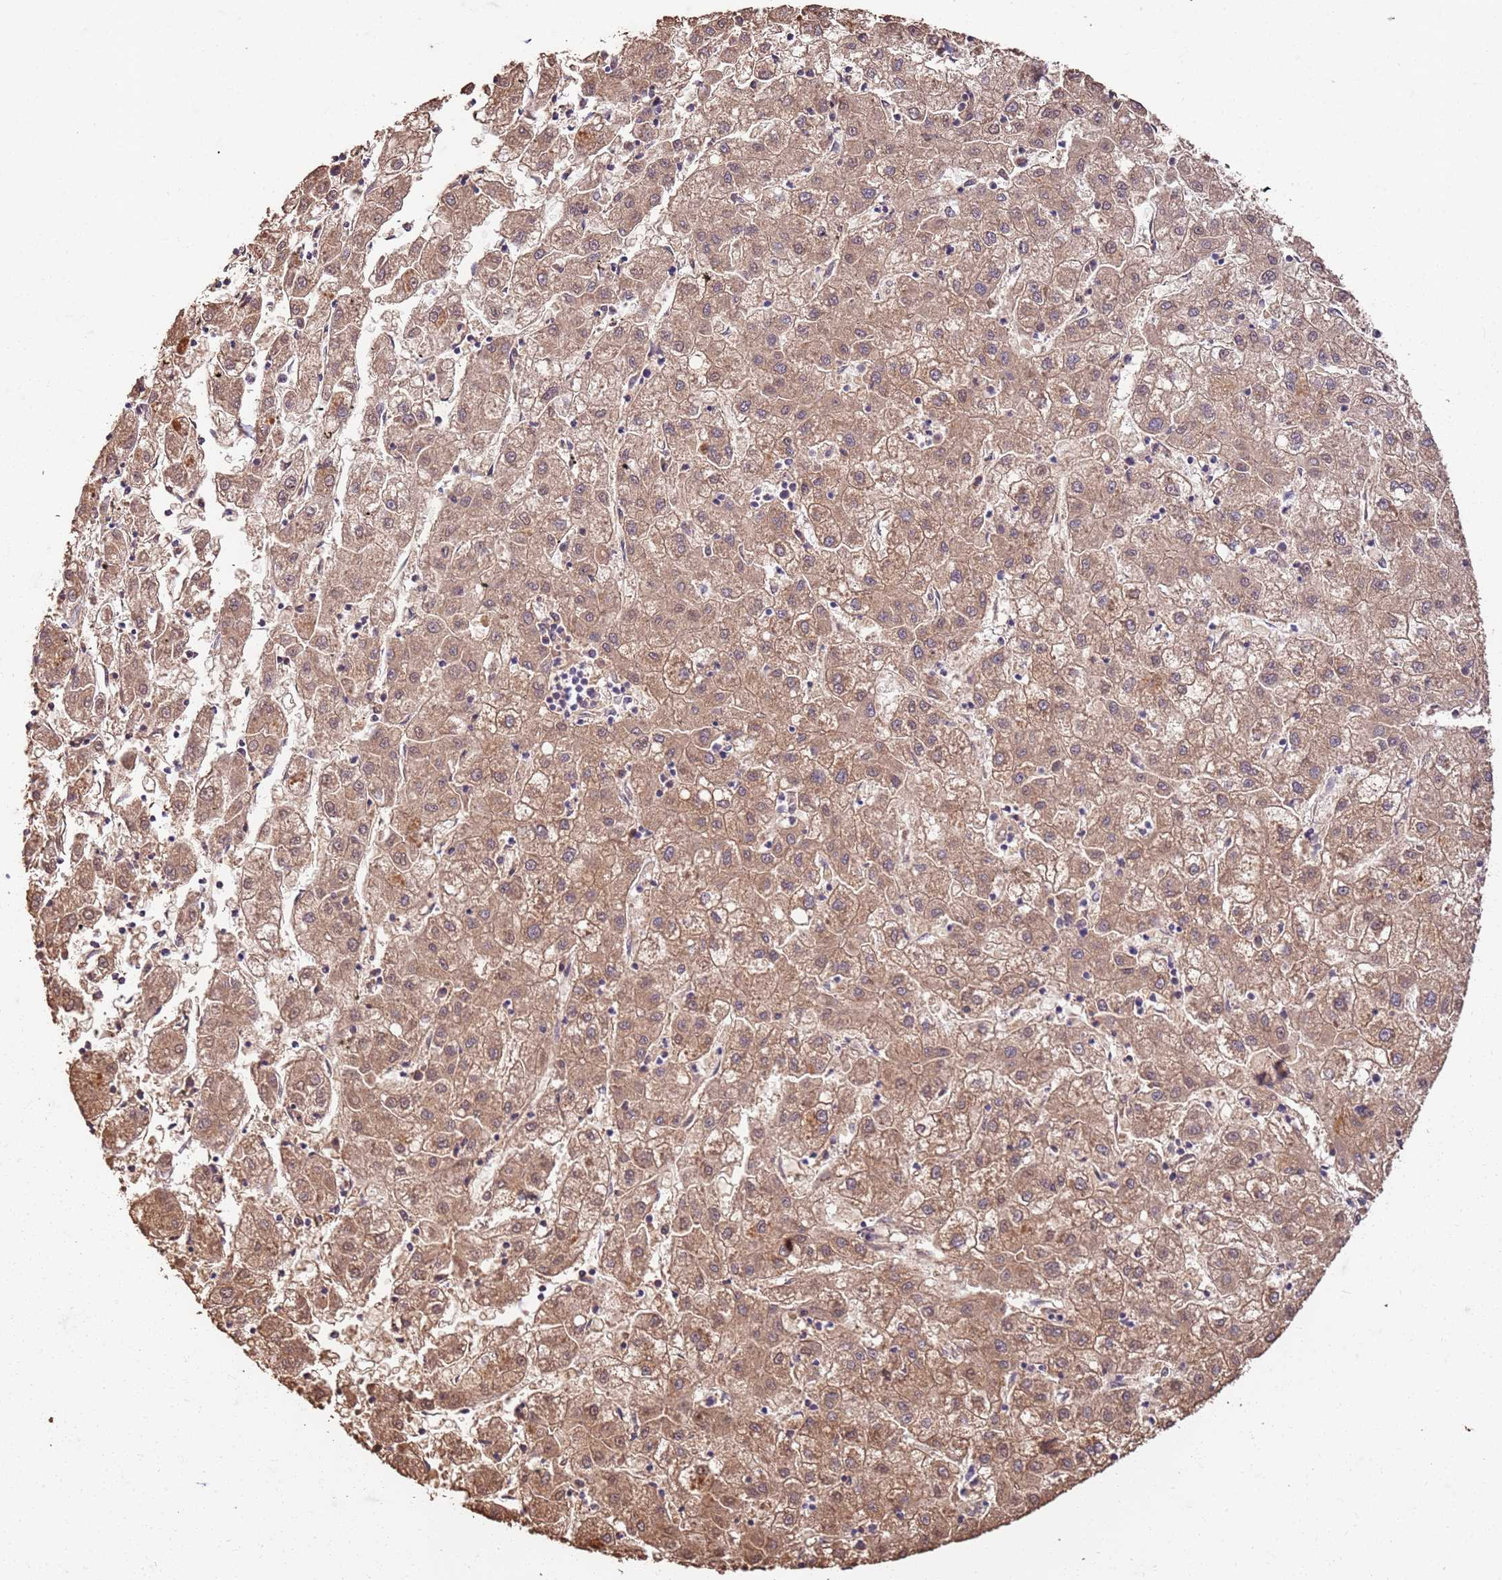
{"staining": {"intensity": "moderate", "quantity": ">75%", "location": "cytoplasmic/membranous,nuclear"}, "tissue": "liver cancer", "cell_type": "Tumor cells", "image_type": "cancer", "snomed": [{"axis": "morphology", "description": "Carcinoma, Hepatocellular, NOS"}, {"axis": "topography", "description": "Liver"}], "caption": "Hepatocellular carcinoma (liver) was stained to show a protein in brown. There is medium levels of moderate cytoplasmic/membranous and nuclear expression in approximately >75% of tumor cells. The staining was performed using DAB, with brown indicating positive protein expression. Nuclei are stained blue with hematoxylin.", "gene": "UBE3A", "patient": {"sex": "male", "age": 72}}